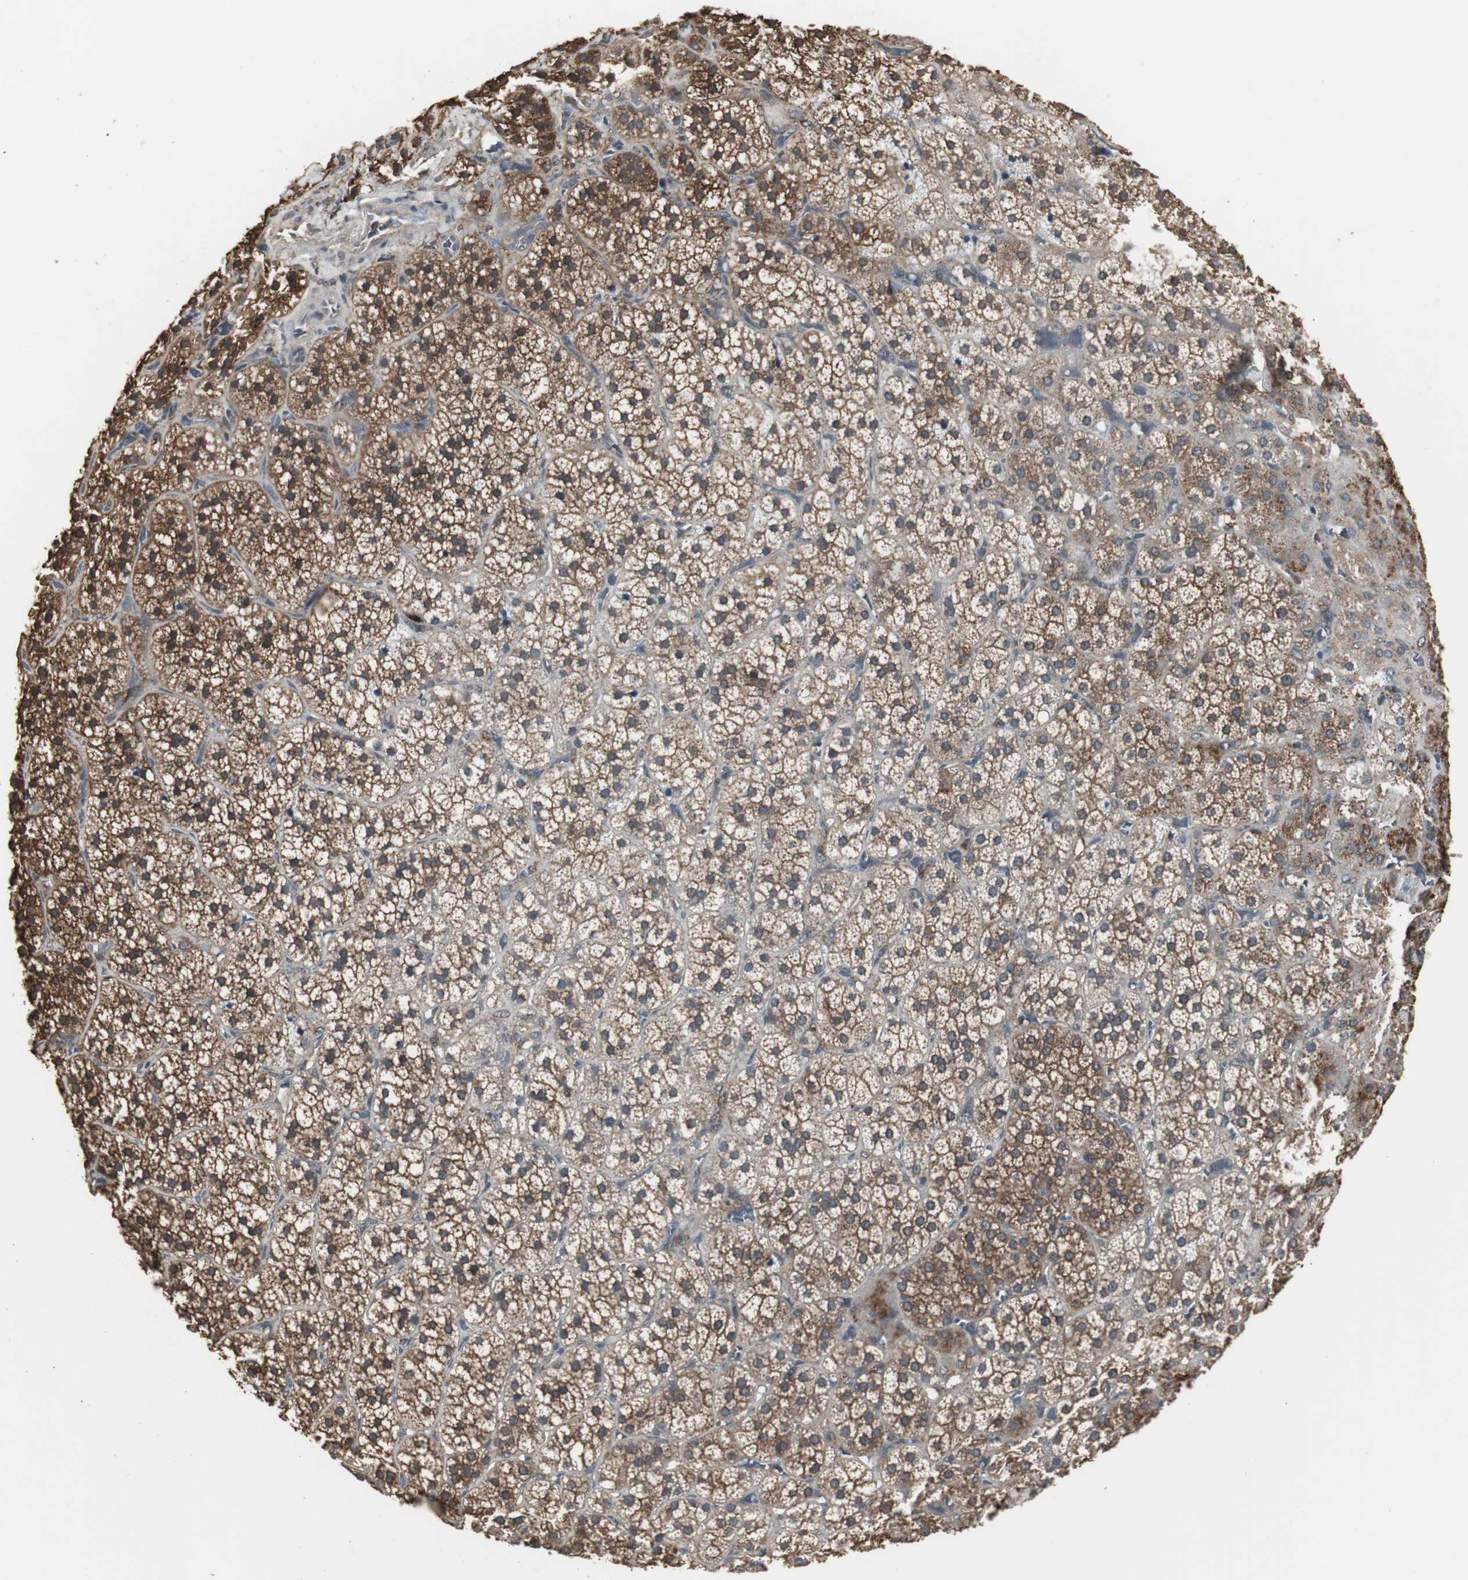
{"staining": {"intensity": "strong", "quantity": ">75%", "location": "cytoplasmic/membranous"}, "tissue": "adrenal gland", "cell_type": "Glandular cells", "image_type": "normal", "snomed": [{"axis": "morphology", "description": "Normal tissue, NOS"}, {"axis": "topography", "description": "Adrenal gland"}], "caption": "The image demonstrates immunohistochemical staining of normal adrenal gland. There is strong cytoplasmic/membranous staining is present in about >75% of glandular cells. (IHC, brightfield microscopy, high magnification).", "gene": "HPRT1", "patient": {"sex": "female", "age": 71}}